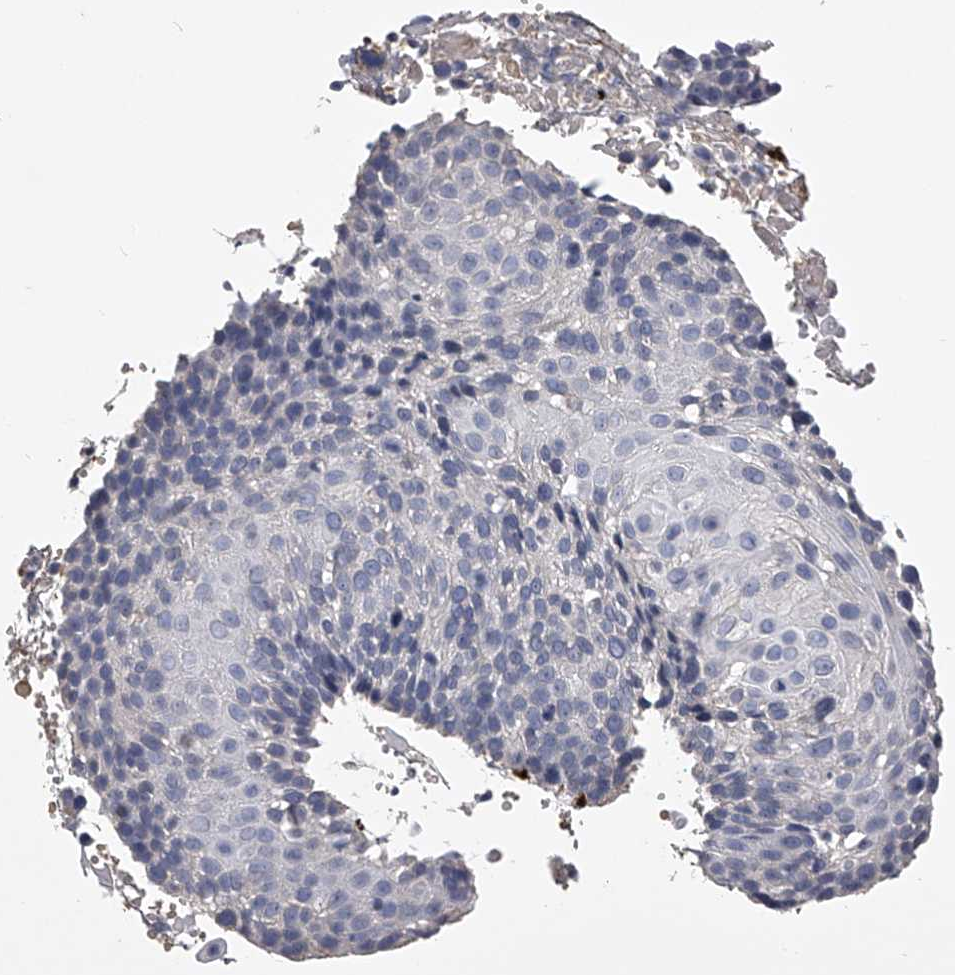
{"staining": {"intensity": "negative", "quantity": "none", "location": "none"}, "tissue": "cervical cancer", "cell_type": "Tumor cells", "image_type": "cancer", "snomed": [{"axis": "morphology", "description": "Squamous cell carcinoma, NOS"}, {"axis": "topography", "description": "Cervix"}], "caption": "IHC image of neoplastic tissue: squamous cell carcinoma (cervical) stained with DAB (3,3'-diaminobenzidine) displays no significant protein expression in tumor cells.", "gene": "MDN1", "patient": {"sex": "female", "age": 74}}